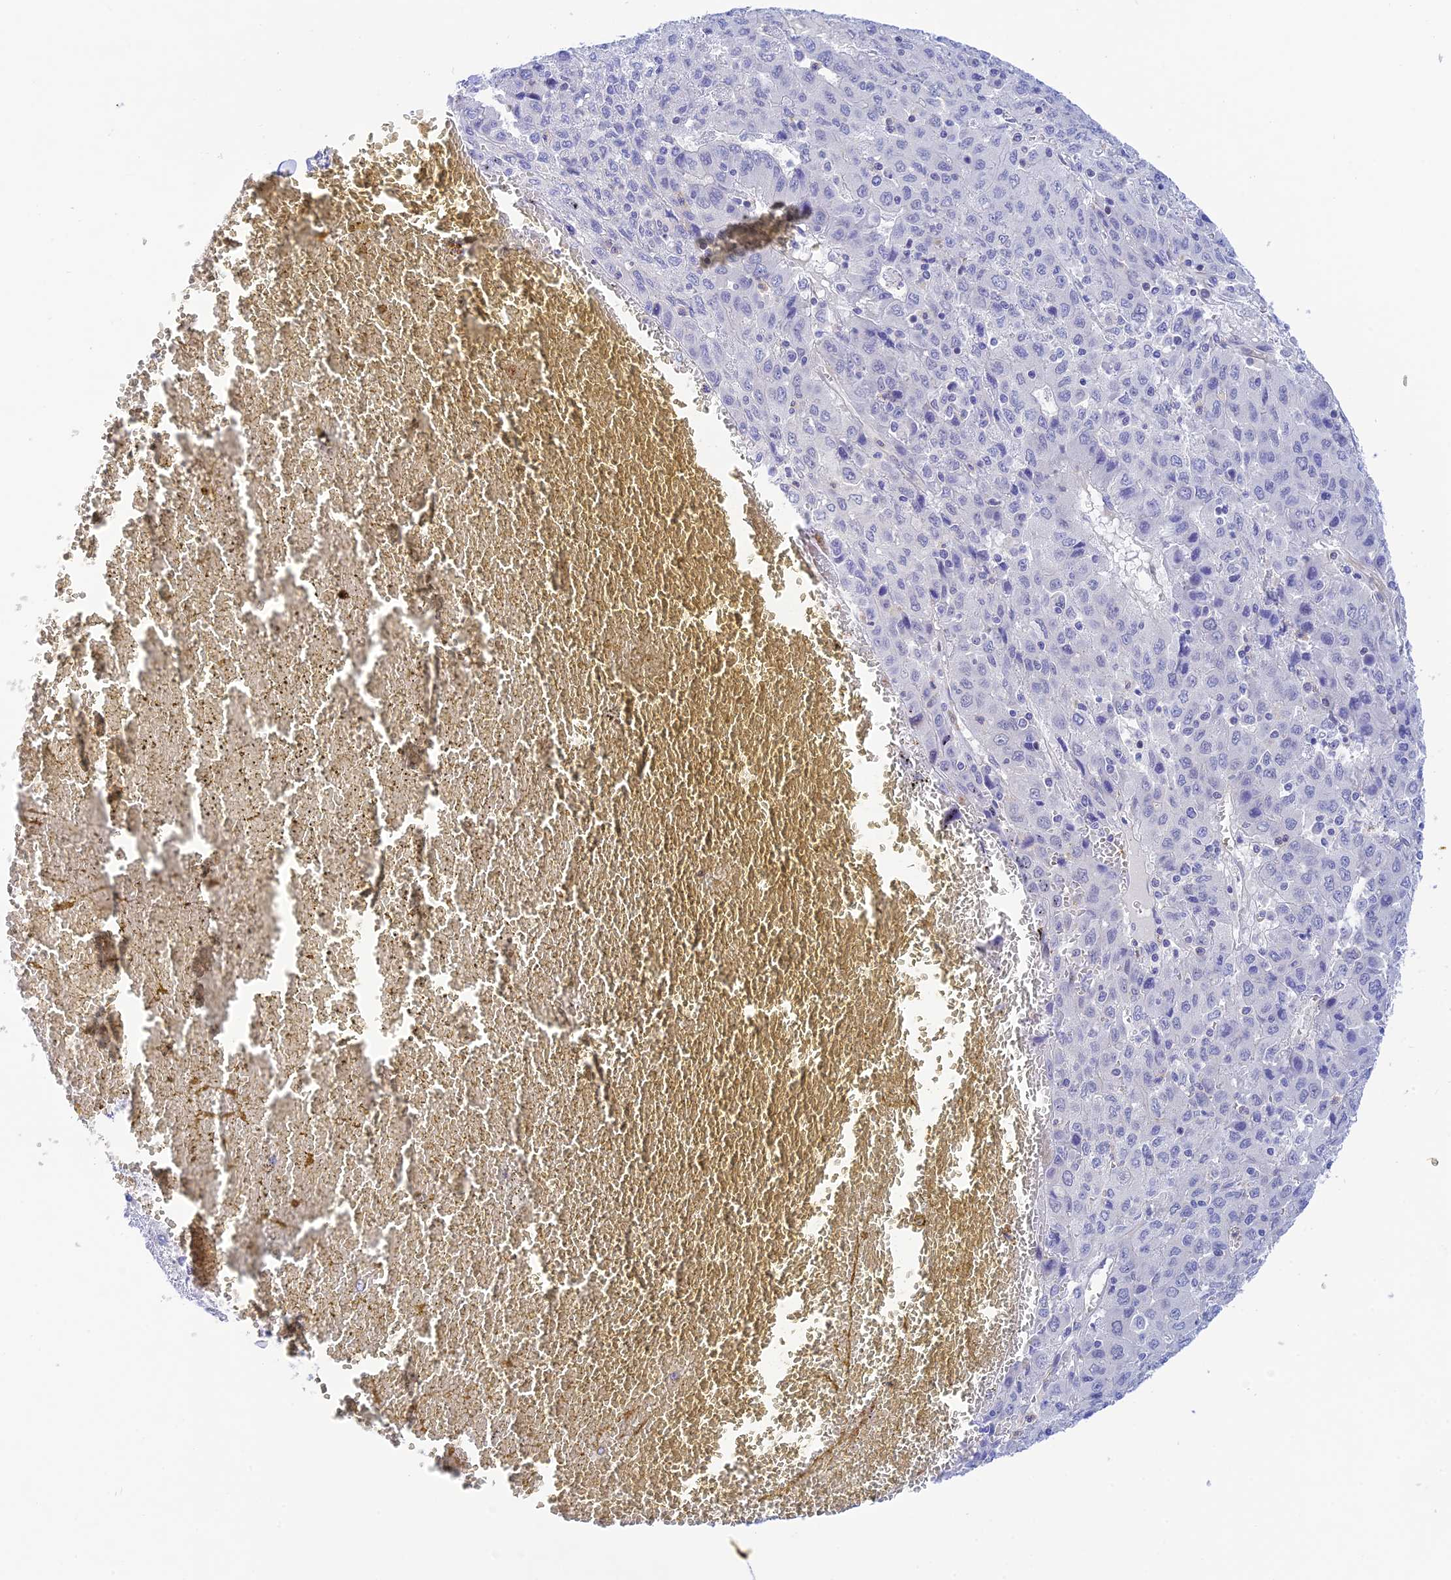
{"staining": {"intensity": "negative", "quantity": "none", "location": "none"}, "tissue": "liver cancer", "cell_type": "Tumor cells", "image_type": "cancer", "snomed": [{"axis": "morphology", "description": "Carcinoma, Hepatocellular, NOS"}, {"axis": "topography", "description": "Liver"}], "caption": "Tumor cells show no significant protein positivity in liver cancer.", "gene": "ZDHHC16", "patient": {"sex": "female", "age": 53}}